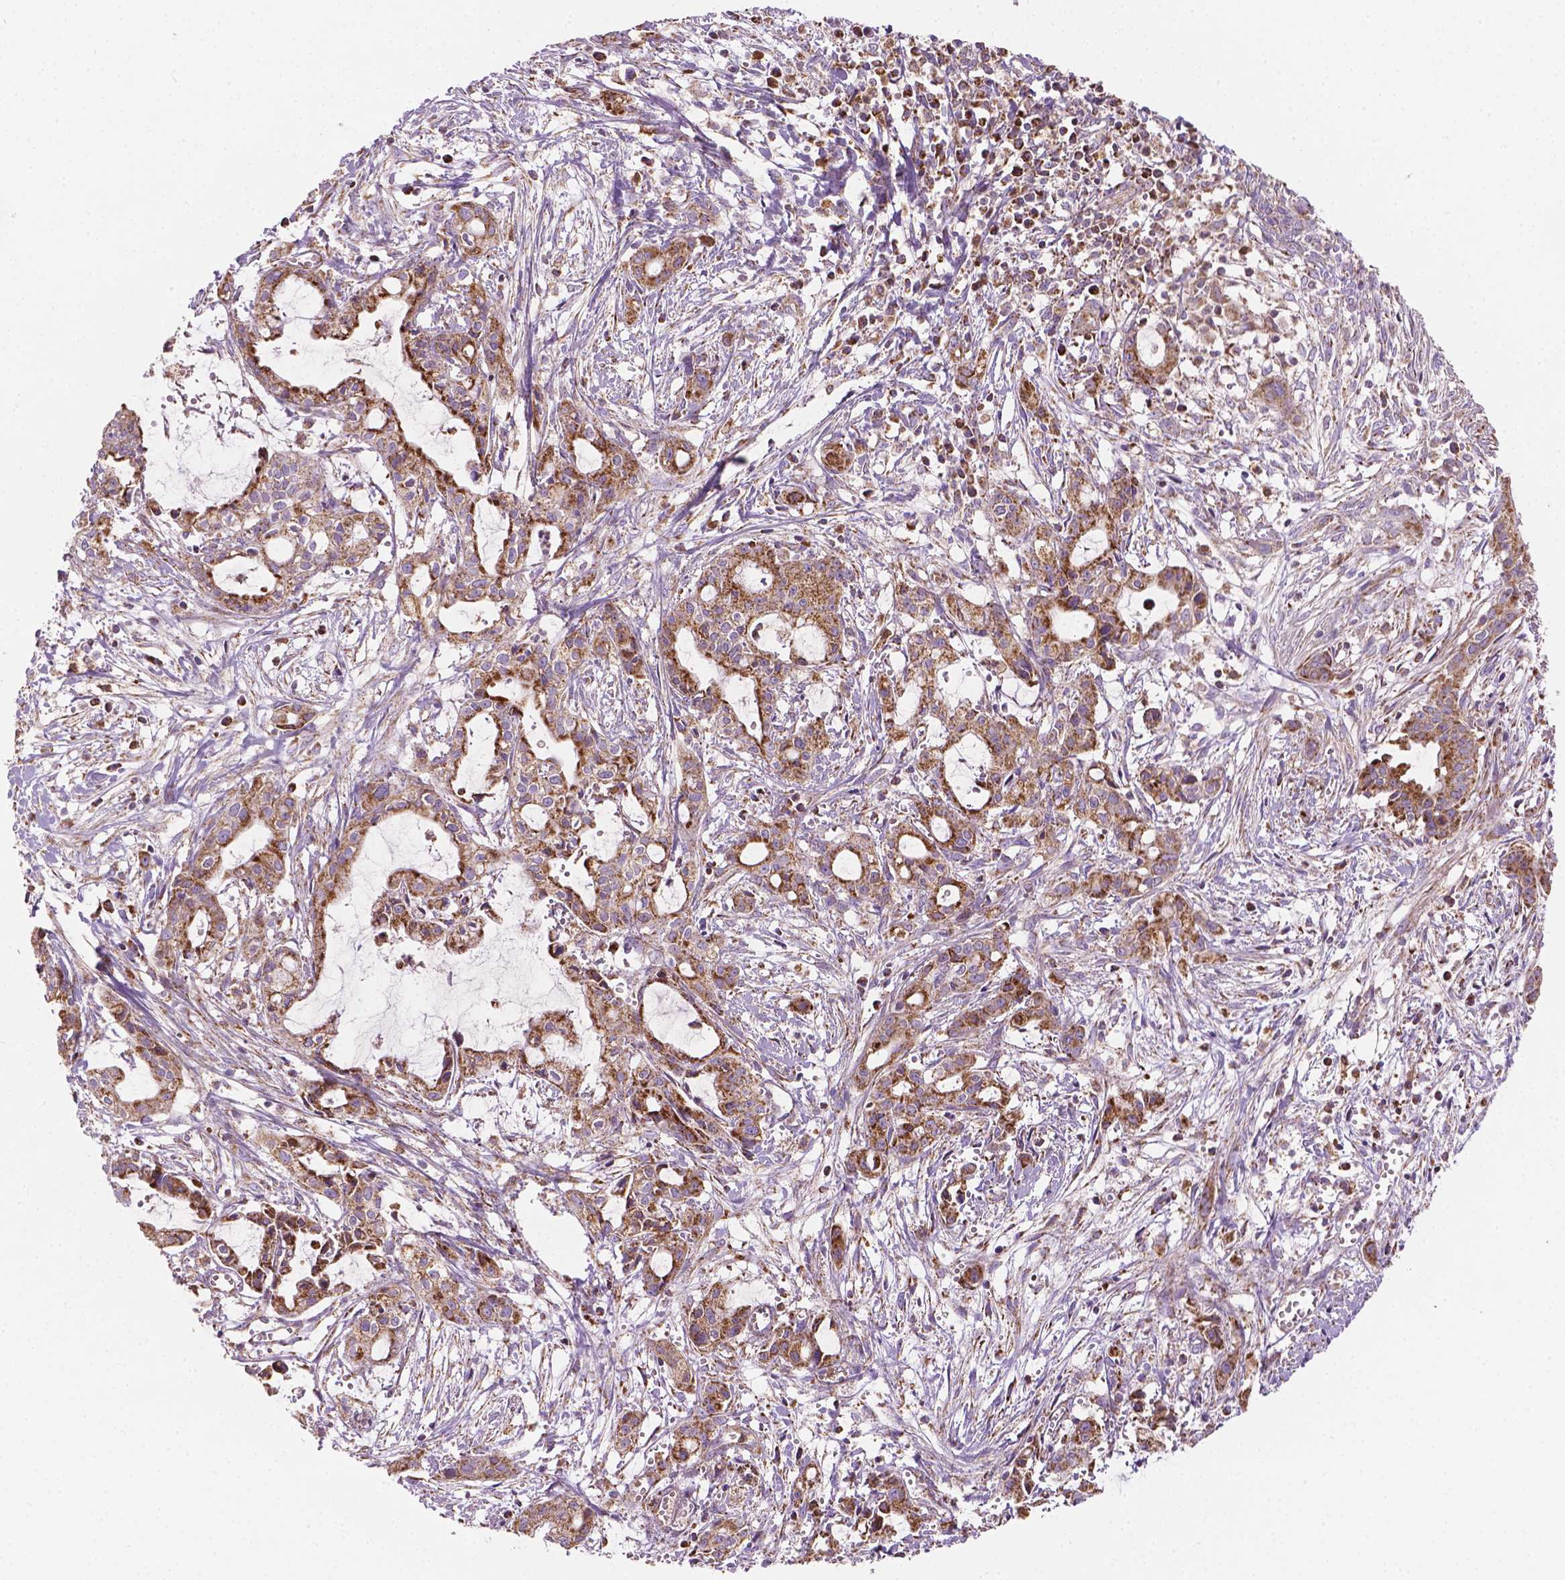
{"staining": {"intensity": "strong", "quantity": ">75%", "location": "cytoplasmic/membranous"}, "tissue": "pancreatic cancer", "cell_type": "Tumor cells", "image_type": "cancer", "snomed": [{"axis": "morphology", "description": "Adenocarcinoma, NOS"}, {"axis": "topography", "description": "Pancreas"}], "caption": "Immunohistochemistry histopathology image of neoplastic tissue: pancreatic cancer stained using IHC displays high levels of strong protein expression localized specifically in the cytoplasmic/membranous of tumor cells, appearing as a cytoplasmic/membranous brown color.", "gene": "PIBF1", "patient": {"sex": "male", "age": 48}}